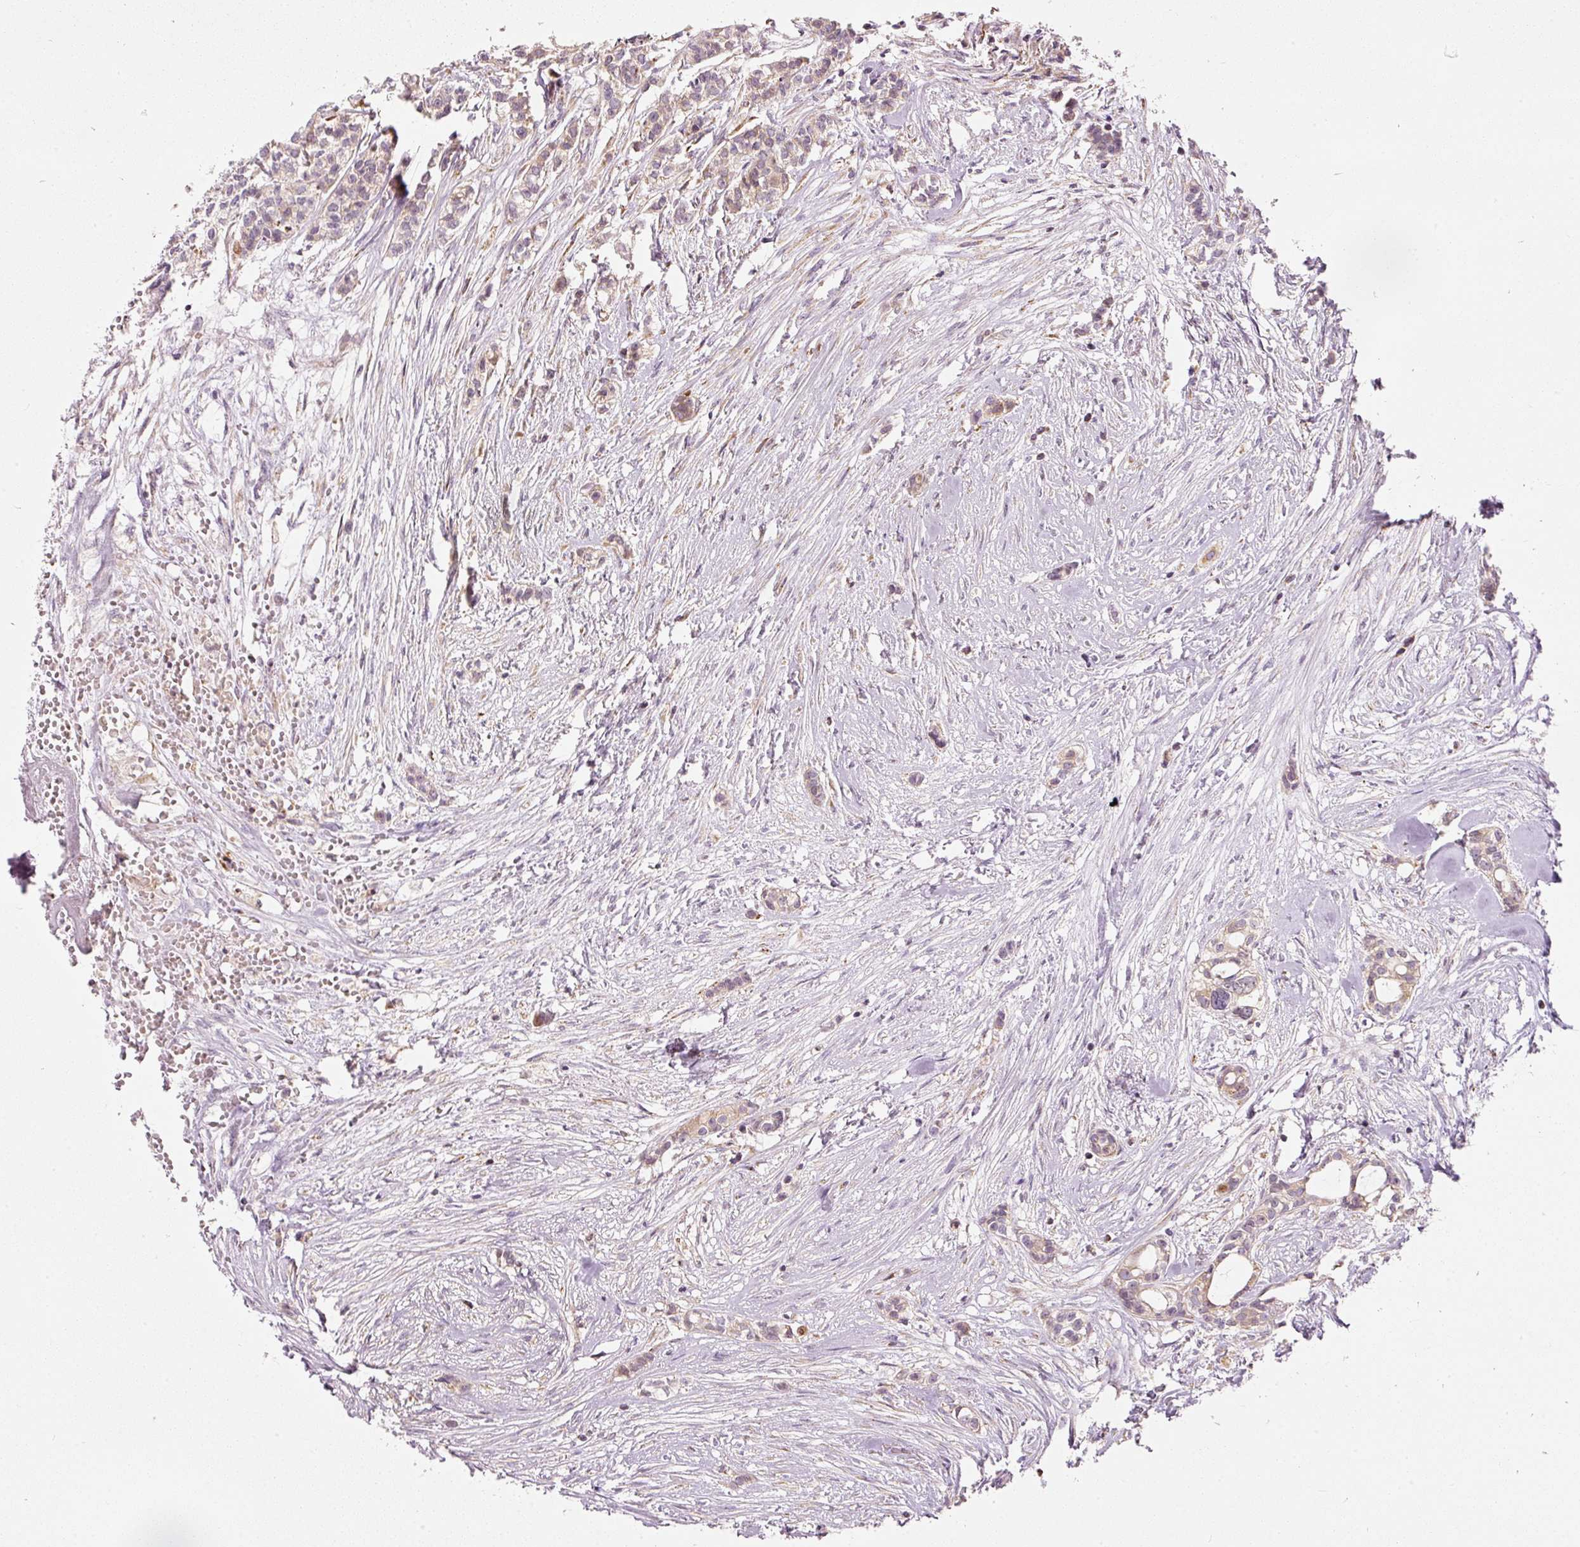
{"staining": {"intensity": "weak", "quantity": ">75%", "location": "cytoplasmic/membranous"}, "tissue": "head and neck cancer", "cell_type": "Tumor cells", "image_type": "cancer", "snomed": [{"axis": "morphology", "description": "Adenocarcinoma, NOS"}, {"axis": "topography", "description": "Head-Neck"}], "caption": "High-power microscopy captured an IHC micrograph of head and neck cancer (adenocarcinoma), revealing weak cytoplasmic/membranous staining in about >75% of tumor cells.", "gene": "SNAPC5", "patient": {"sex": "male", "age": 81}}